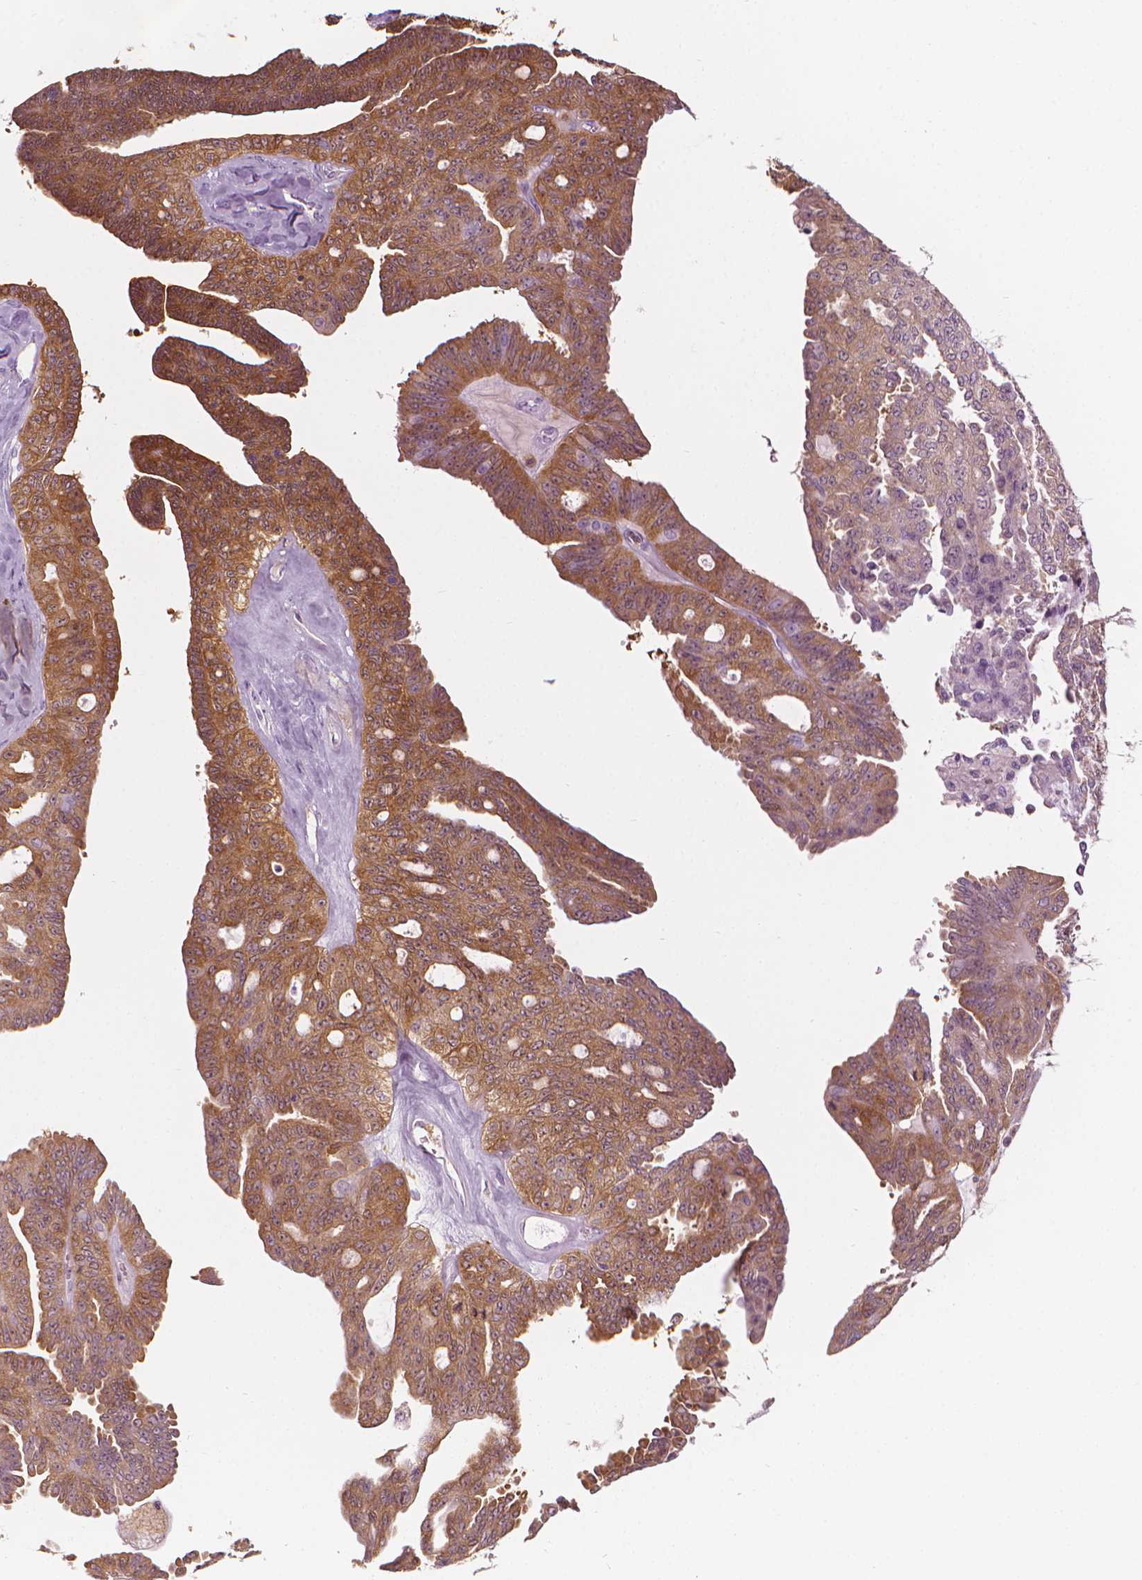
{"staining": {"intensity": "moderate", "quantity": ">75%", "location": "cytoplasmic/membranous"}, "tissue": "ovarian cancer", "cell_type": "Tumor cells", "image_type": "cancer", "snomed": [{"axis": "morphology", "description": "Cystadenocarcinoma, serous, NOS"}, {"axis": "topography", "description": "Ovary"}], "caption": "Ovarian serous cystadenocarcinoma stained with immunohistochemistry shows moderate cytoplasmic/membranous positivity in about >75% of tumor cells. (IHC, brightfield microscopy, high magnification).", "gene": "SHMT1", "patient": {"sex": "female", "age": 71}}